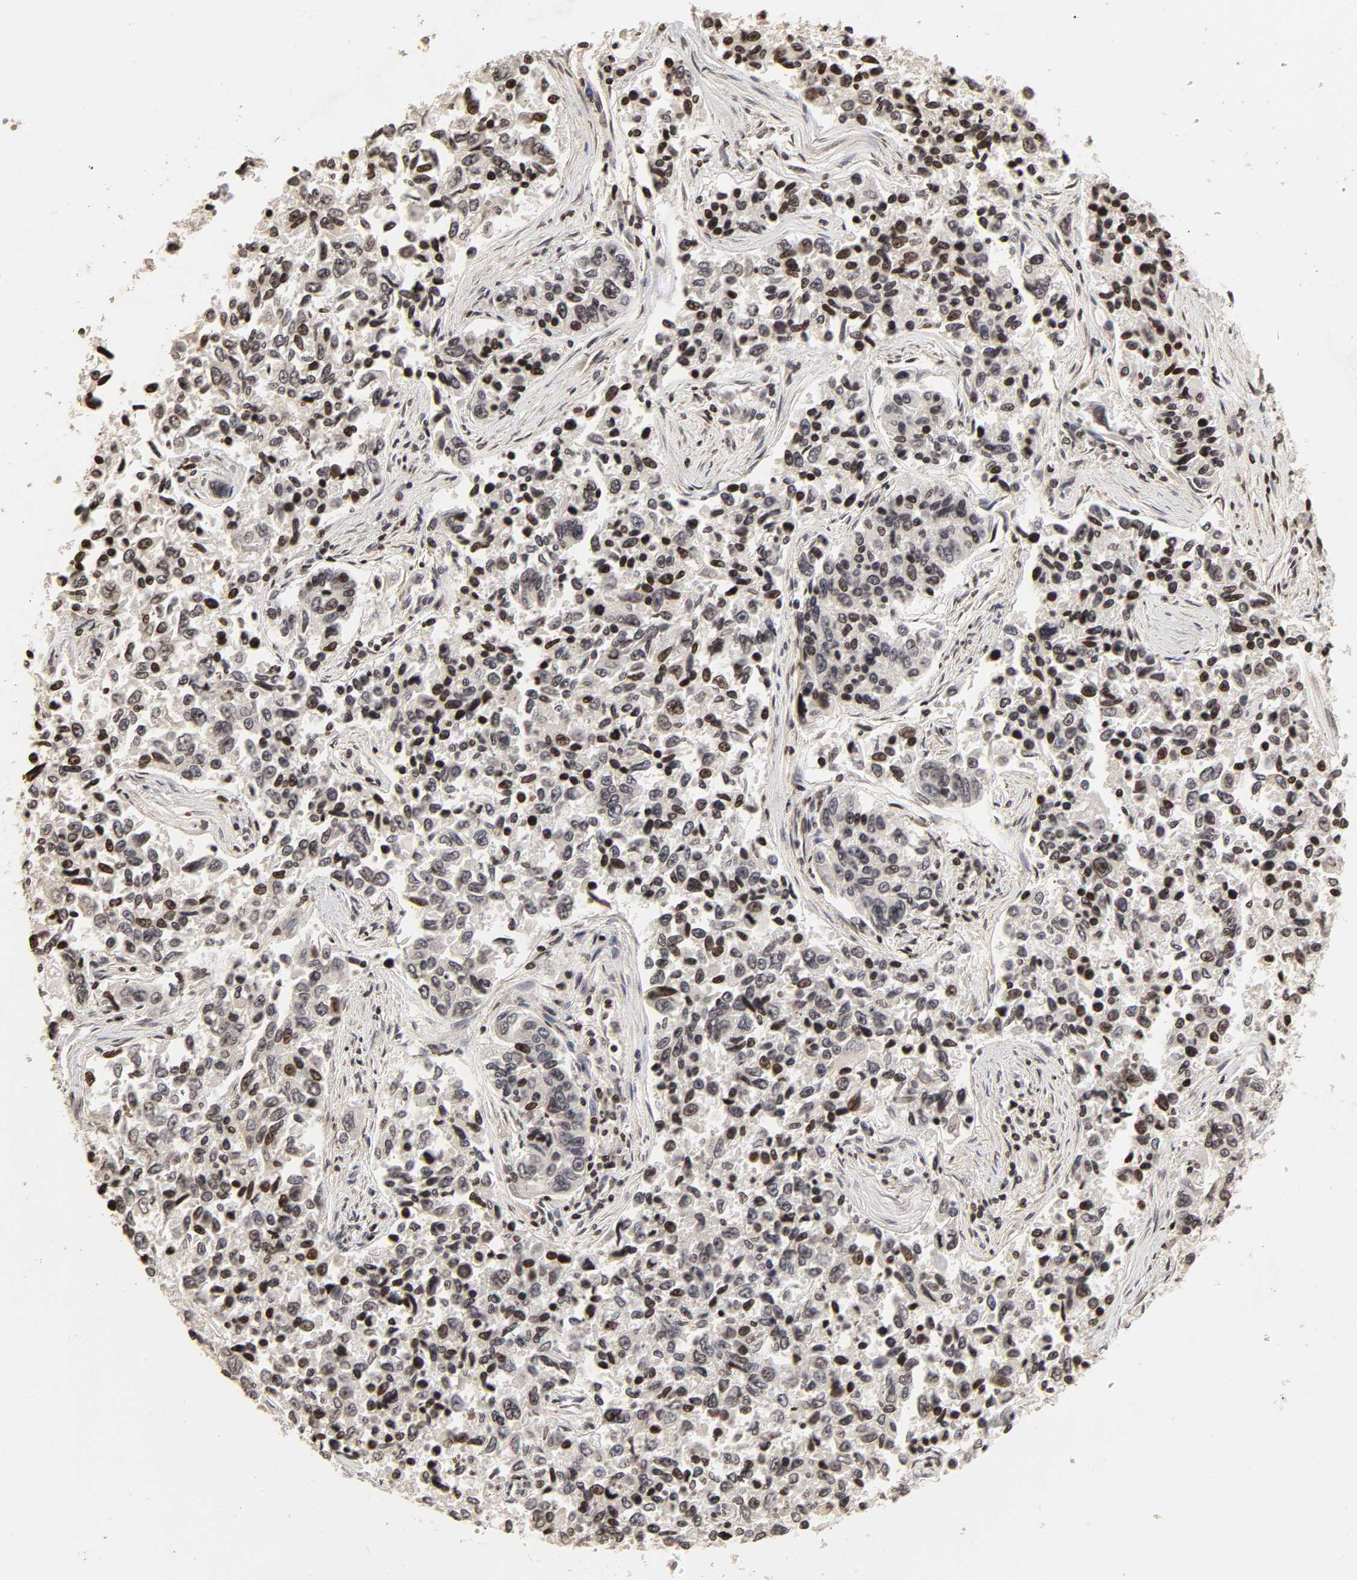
{"staining": {"intensity": "moderate", "quantity": "25%-75%", "location": "nuclear"}, "tissue": "lung cancer", "cell_type": "Tumor cells", "image_type": "cancer", "snomed": [{"axis": "morphology", "description": "Adenocarcinoma, NOS"}, {"axis": "topography", "description": "Lung"}], "caption": "Immunohistochemistry (IHC) micrograph of neoplastic tissue: adenocarcinoma (lung) stained using immunohistochemistry demonstrates medium levels of moderate protein expression localized specifically in the nuclear of tumor cells, appearing as a nuclear brown color.", "gene": "ZNF473", "patient": {"sex": "male", "age": 84}}